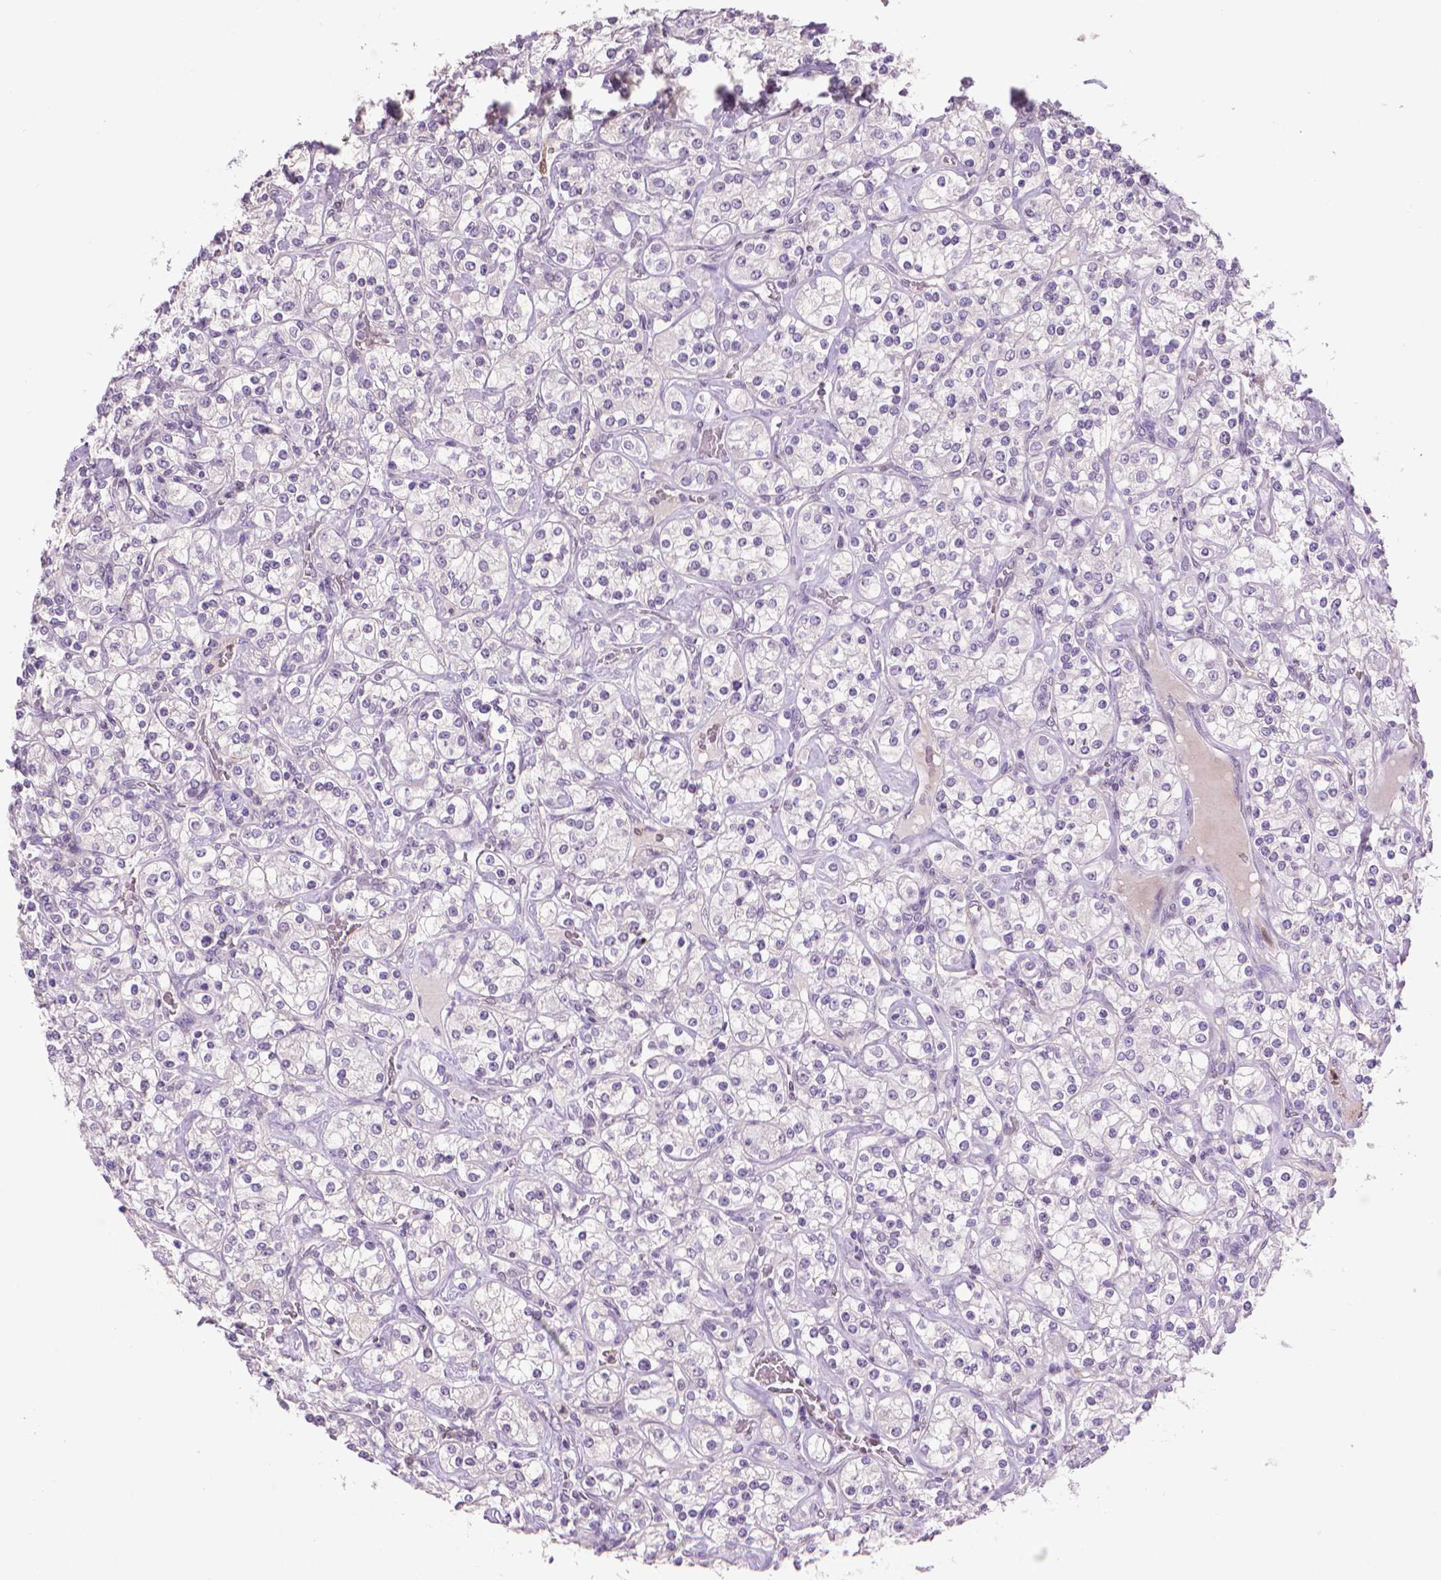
{"staining": {"intensity": "negative", "quantity": "none", "location": "none"}, "tissue": "renal cancer", "cell_type": "Tumor cells", "image_type": "cancer", "snomed": [{"axis": "morphology", "description": "Adenocarcinoma, NOS"}, {"axis": "topography", "description": "Kidney"}], "caption": "Protein analysis of renal adenocarcinoma displays no significant staining in tumor cells.", "gene": "CDKN2D", "patient": {"sex": "male", "age": 77}}